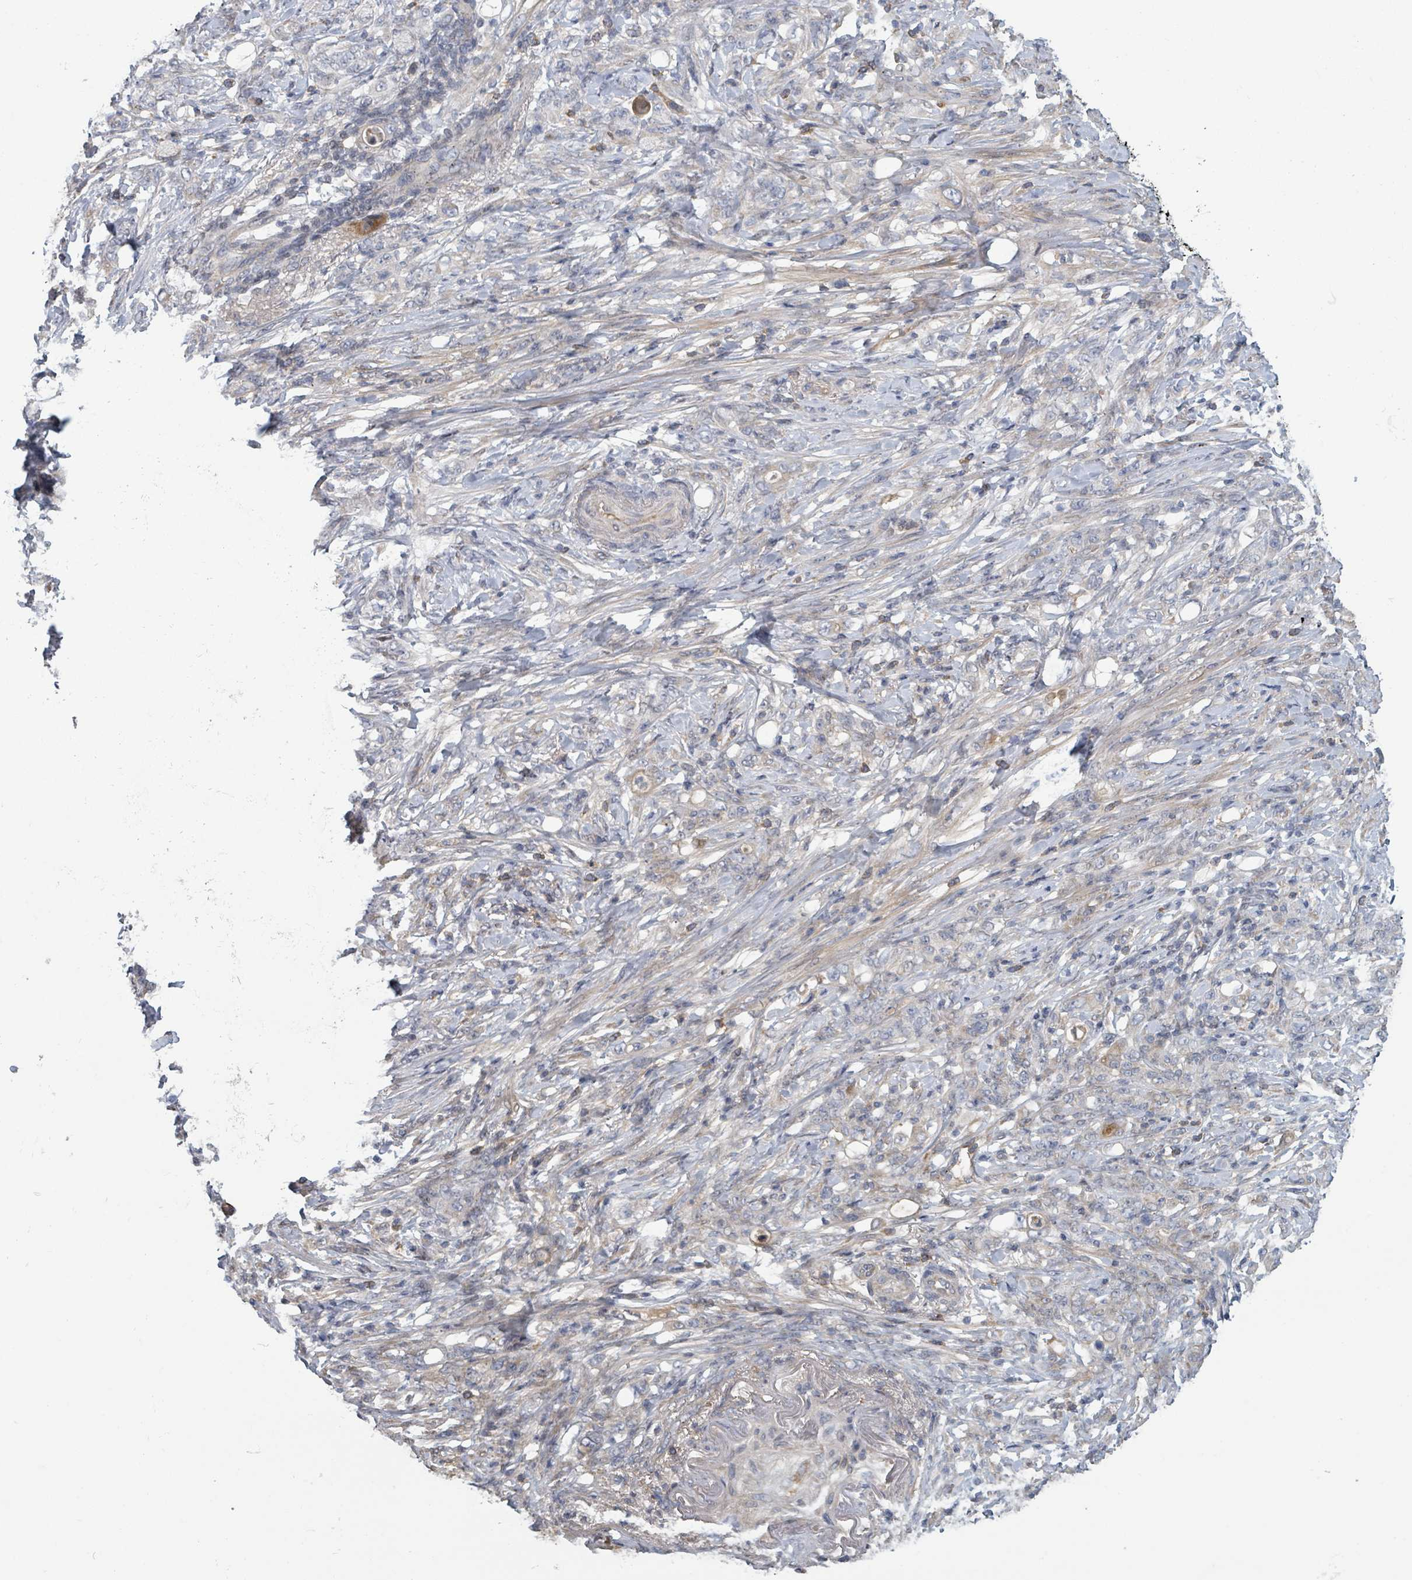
{"staining": {"intensity": "negative", "quantity": "none", "location": "none"}, "tissue": "stomach cancer", "cell_type": "Tumor cells", "image_type": "cancer", "snomed": [{"axis": "morphology", "description": "Adenocarcinoma, NOS"}, {"axis": "topography", "description": "Stomach"}], "caption": "Tumor cells show no significant protein positivity in stomach cancer.", "gene": "GABBR1", "patient": {"sex": "female", "age": 79}}